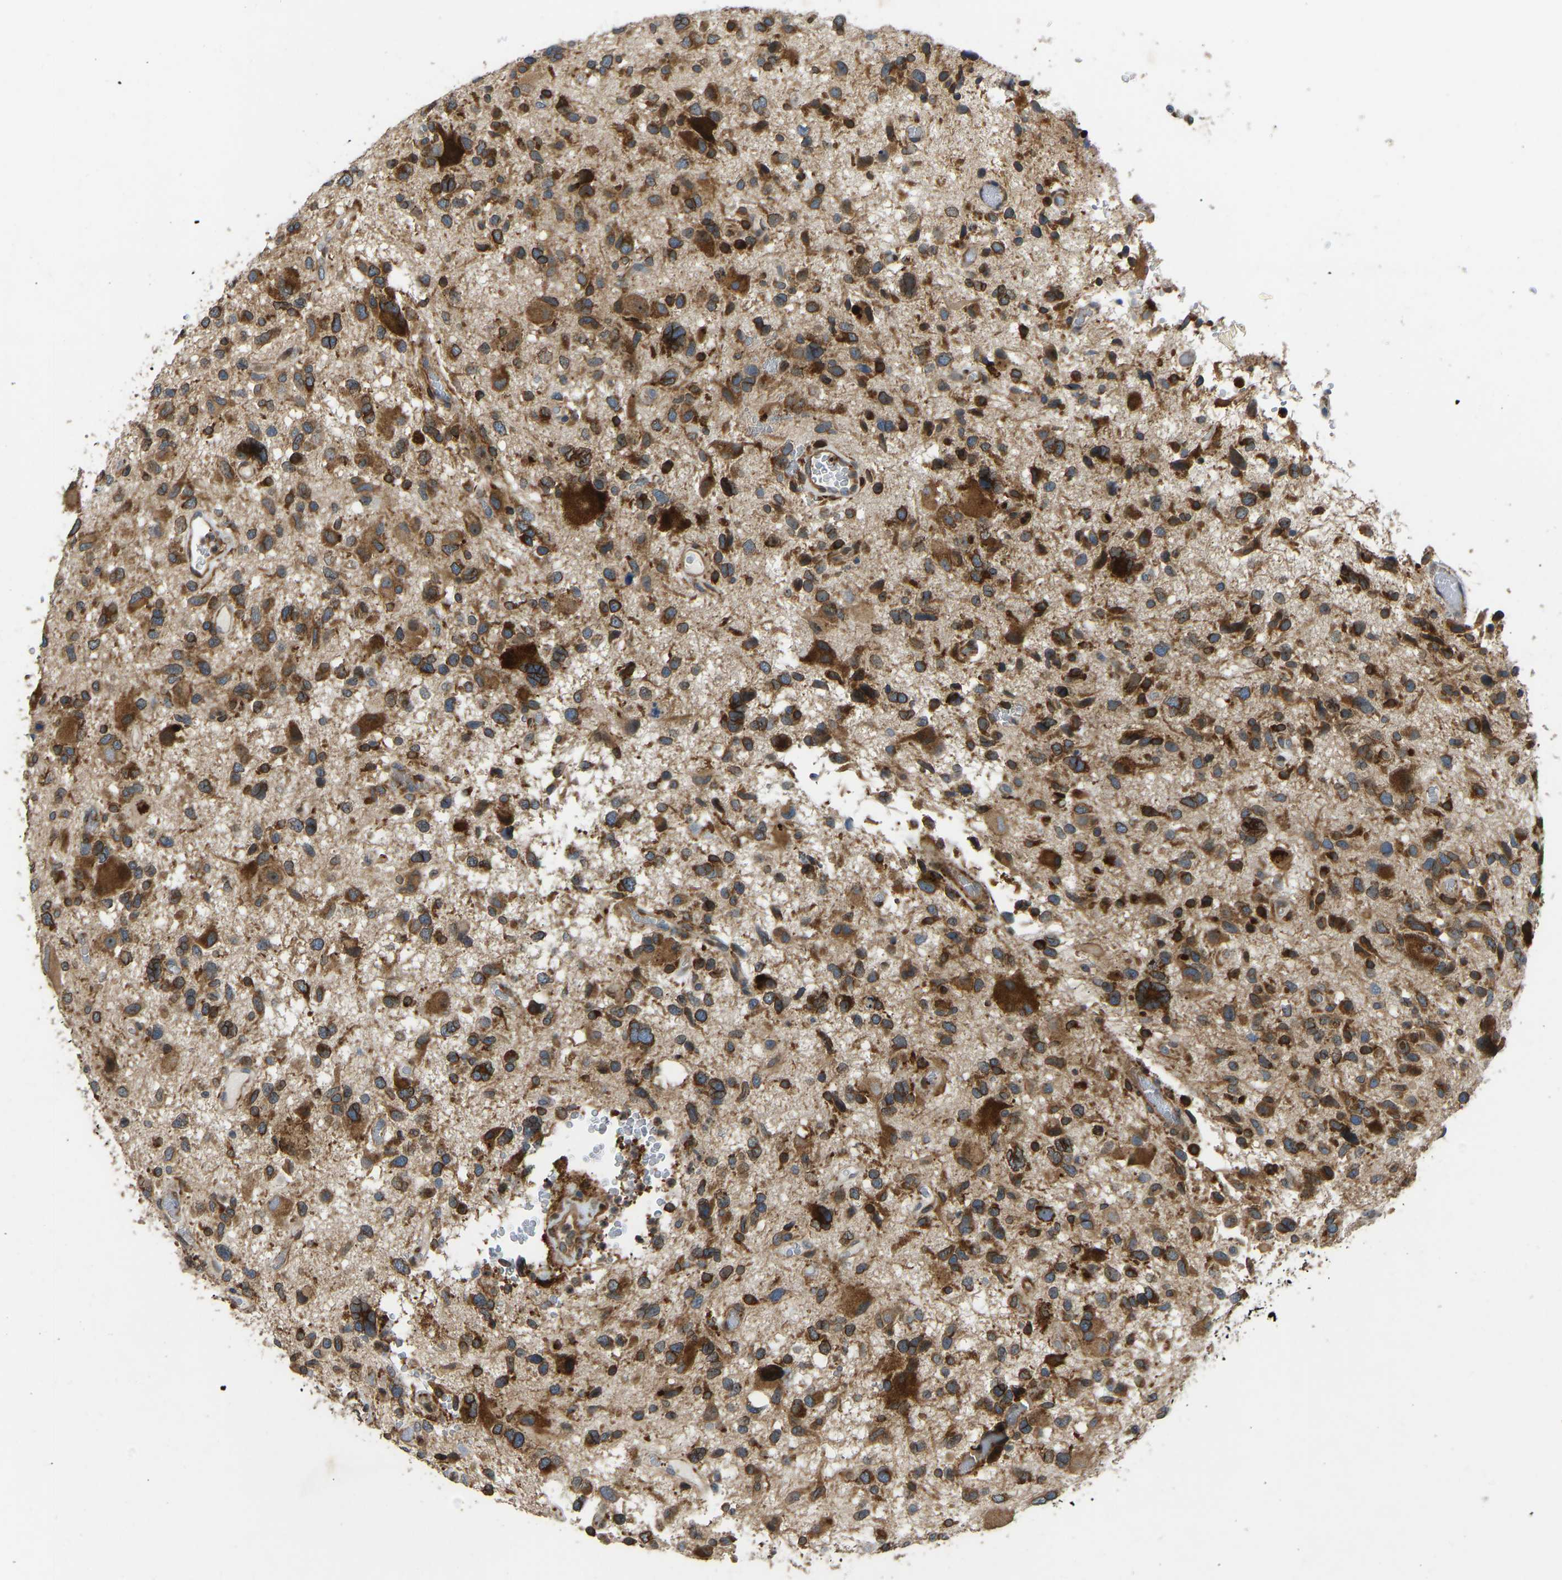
{"staining": {"intensity": "strong", "quantity": ">75%", "location": "cytoplasmic/membranous"}, "tissue": "glioma", "cell_type": "Tumor cells", "image_type": "cancer", "snomed": [{"axis": "morphology", "description": "Glioma, malignant, High grade"}, {"axis": "topography", "description": "Brain"}], "caption": "IHC micrograph of neoplastic tissue: glioma stained using immunohistochemistry (IHC) shows high levels of strong protein expression localized specifically in the cytoplasmic/membranous of tumor cells, appearing as a cytoplasmic/membranous brown color.", "gene": "OS9", "patient": {"sex": "male", "age": 33}}